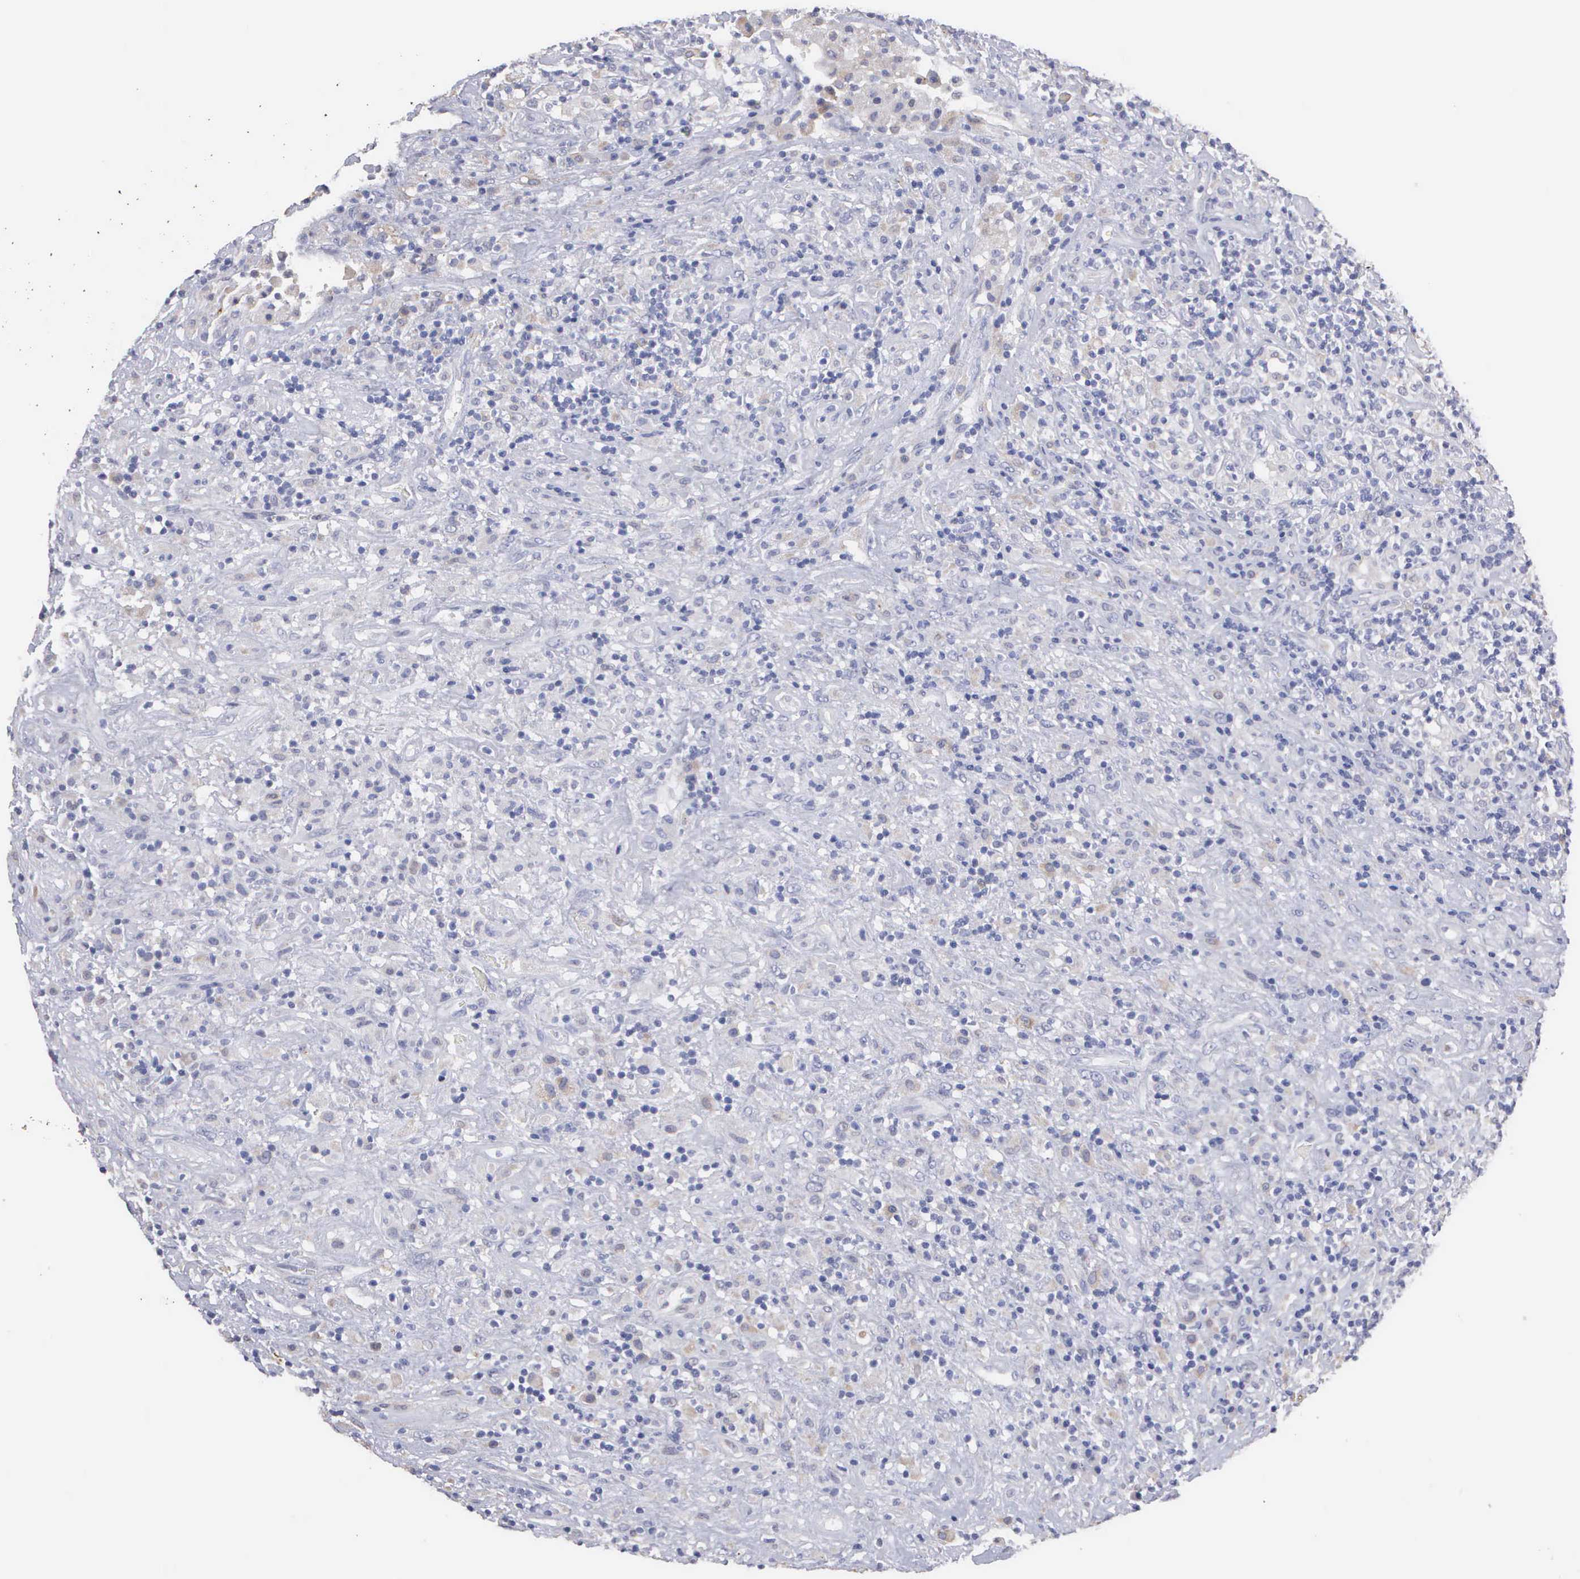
{"staining": {"intensity": "negative", "quantity": "none", "location": "none"}, "tissue": "lymphoma", "cell_type": "Tumor cells", "image_type": "cancer", "snomed": [{"axis": "morphology", "description": "Hodgkin's disease, NOS"}, {"axis": "topography", "description": "Lymph node"}], "caption": "Immunohistochemical staining of Hodgkin's disease shows no significant expression in tumor cells.", "gene": "LIN52", "patient": {"sex": "male", "age": 46}}